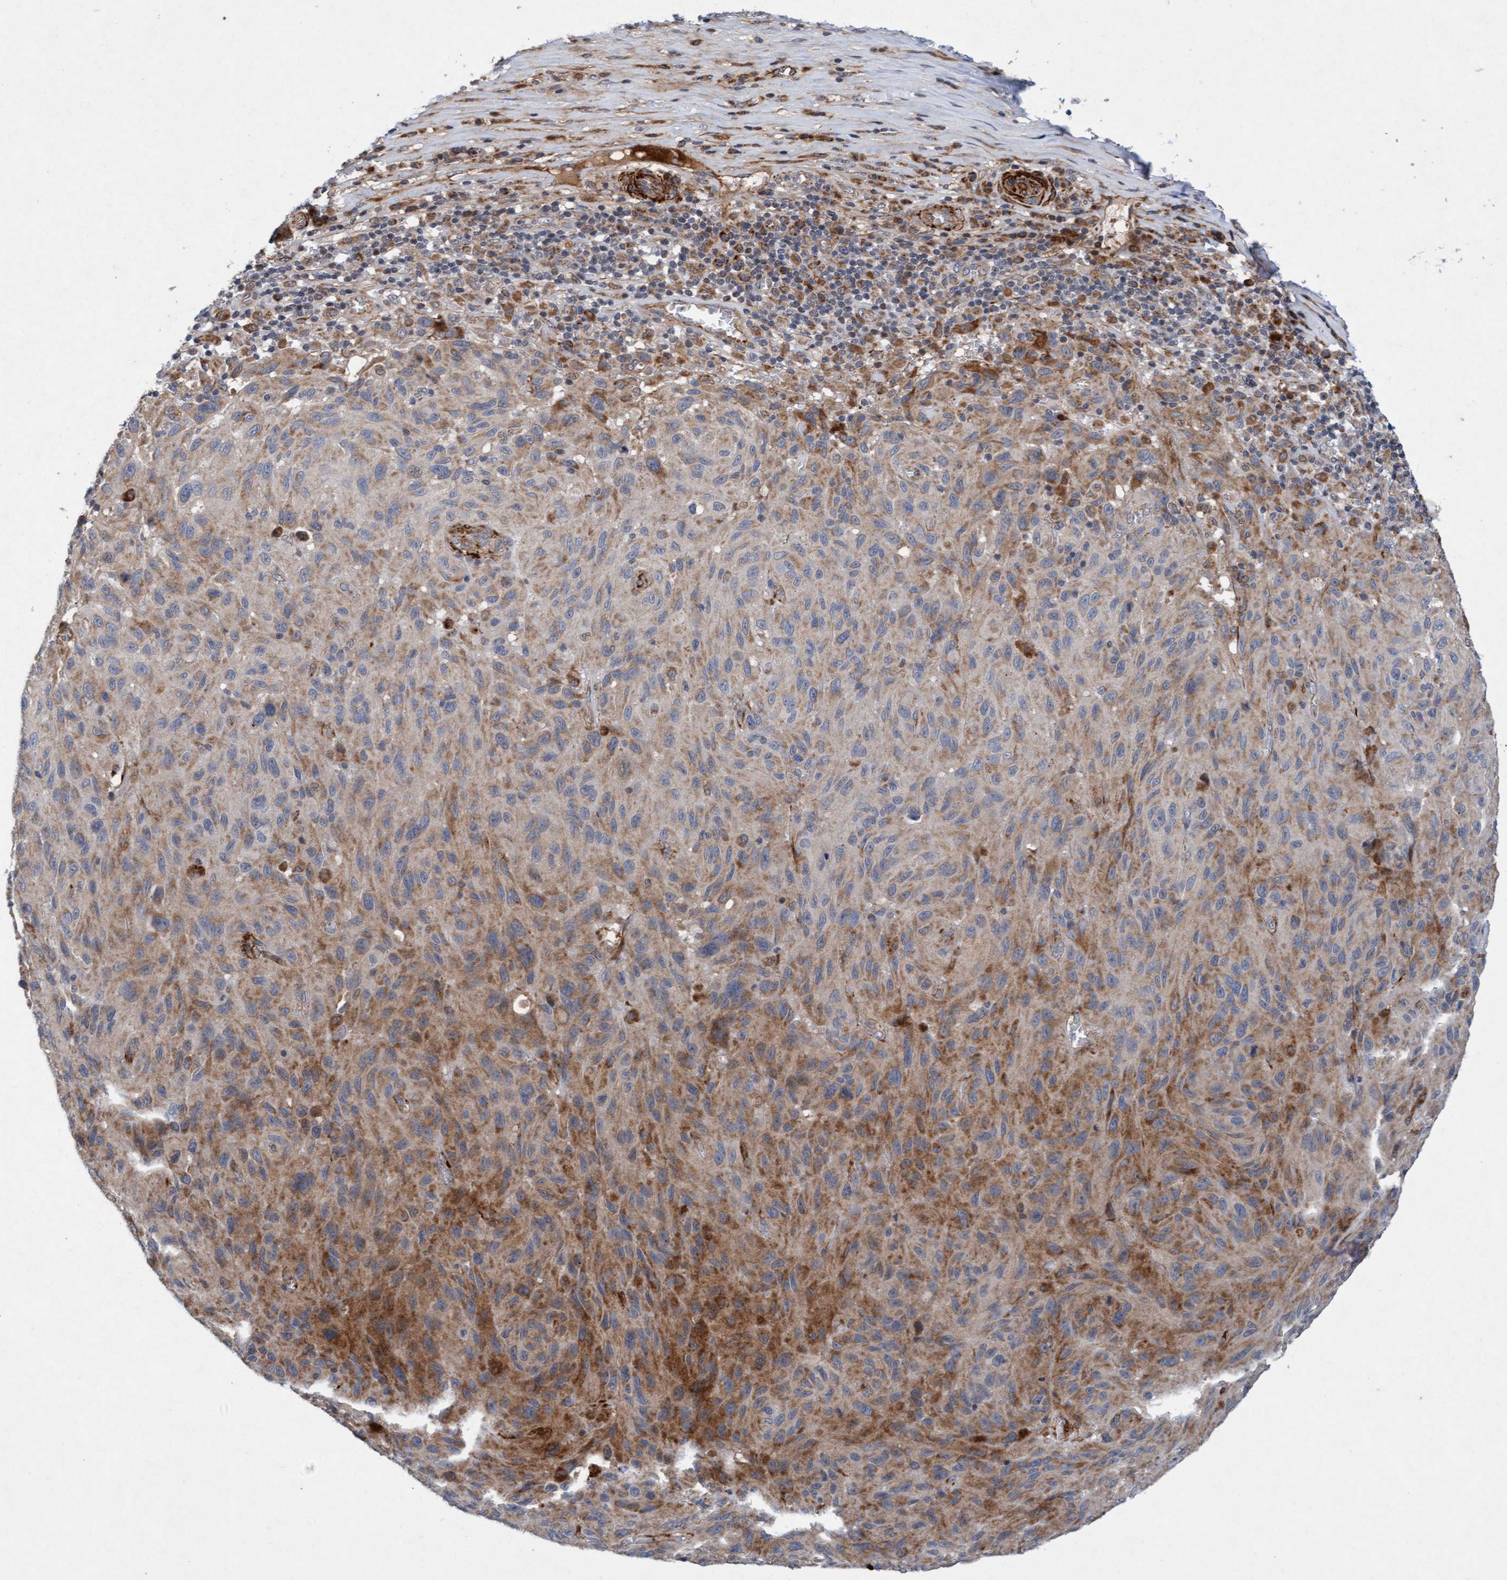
{"staining": {"intensity": "moderate", "quantity": "25%-75%", "location": "cytoplasmic/membranous"}, "tissue": "melanoma", "cell_type": "Tumor cells", "image_type": "cancer", "snomed": [{"axis": "morphology", "description": "Malignant melanoma, NOS"}, {"axis": "topography", "description": "Skin"}], "caption": "Melanoma stained for a protein reveals moderate cytoplasmic/membranous positivity in tumor cells.", "gene": "TMEM70", "patient": {"sex": "male", "age": 66}}